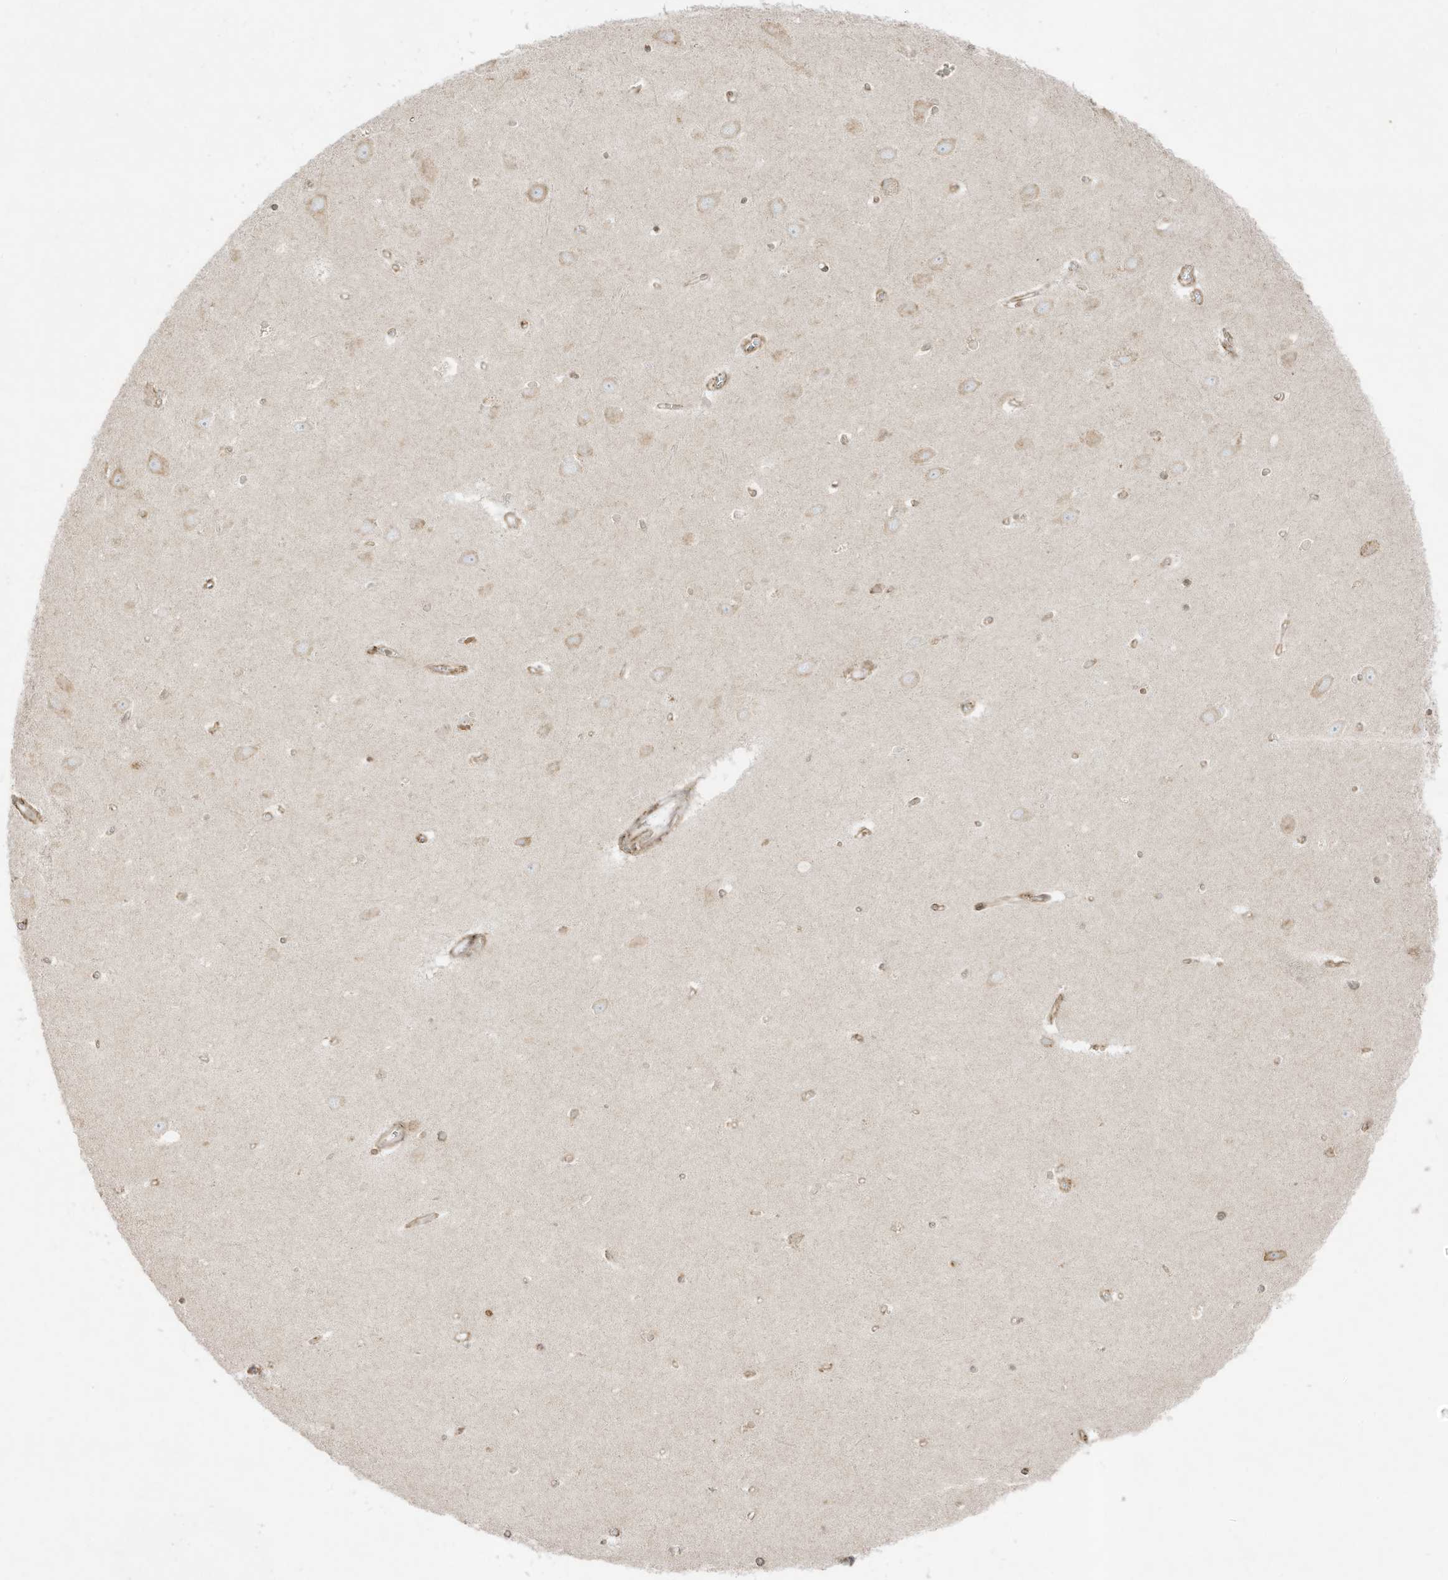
{"staining": {"intensity": "weak", "quantity": "25%-75%", "location": "cytoplasmic/membranous"}, "tissue": "hippocampus", "cell_type": "Glial cells", "image_type": "normal", "snomed": [{"axis": "morphology", "description": "Normal tissue, NOS"}, {"axis": "topography", "description": "Hippocampus"}], "caption": "Weak cytoplasmic/membranous protein staining is appreciated in approximately 25%-75% of glial cells in hippocampus. (DAB (3,3'-diaminobenzidine) IHC with brightfield microscopy, high magnification).", "gene": "PTK6", "patient": {"sex": "female", "age": 64}}